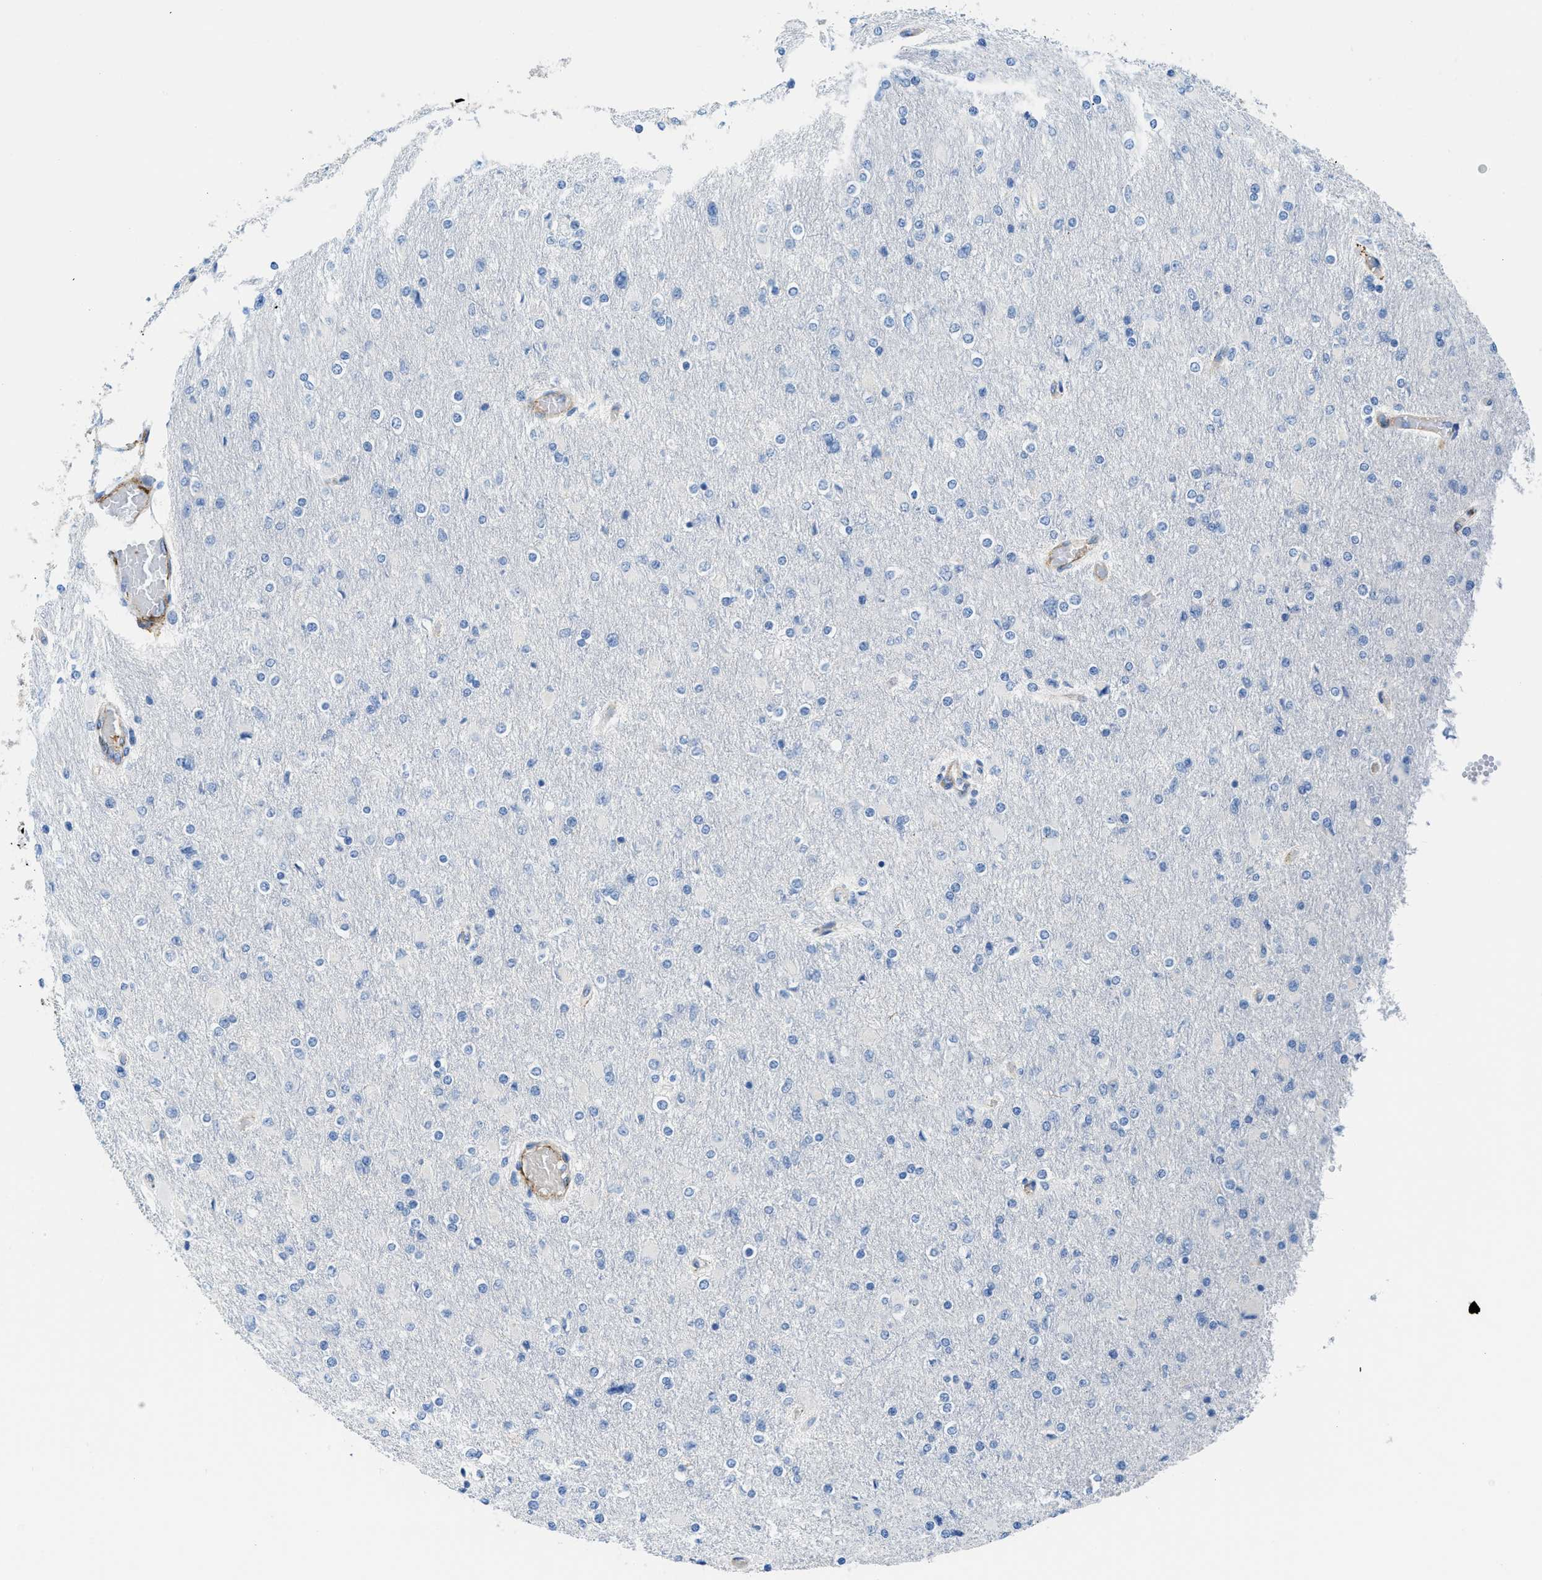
{"staining": {"intensity": "negative", "quantity": "none", "location": "none"}, "tissue": "glioma", "cell_type": "Tumor cells", "image_type": "cancer", "snomed": [{"axis": "morphology", "description": "Glioma, malignant, High grade"}, {"axis": "topography", "description": "Cerebral cortex"}], "caption": "High magnification brightfield microscopy of high-grade glioma (malignant) stained with DAB (3,3'-diaminobenzidine) (brown) and counterstained with hematoxylin (blue): tumor cells show no significant expression. The staining is performed using DAB brown chromogen with nuclei counter-stained in using hematoxylin.", "gene": "CUTA", "patient": {"sex": "female", "age": 36}}